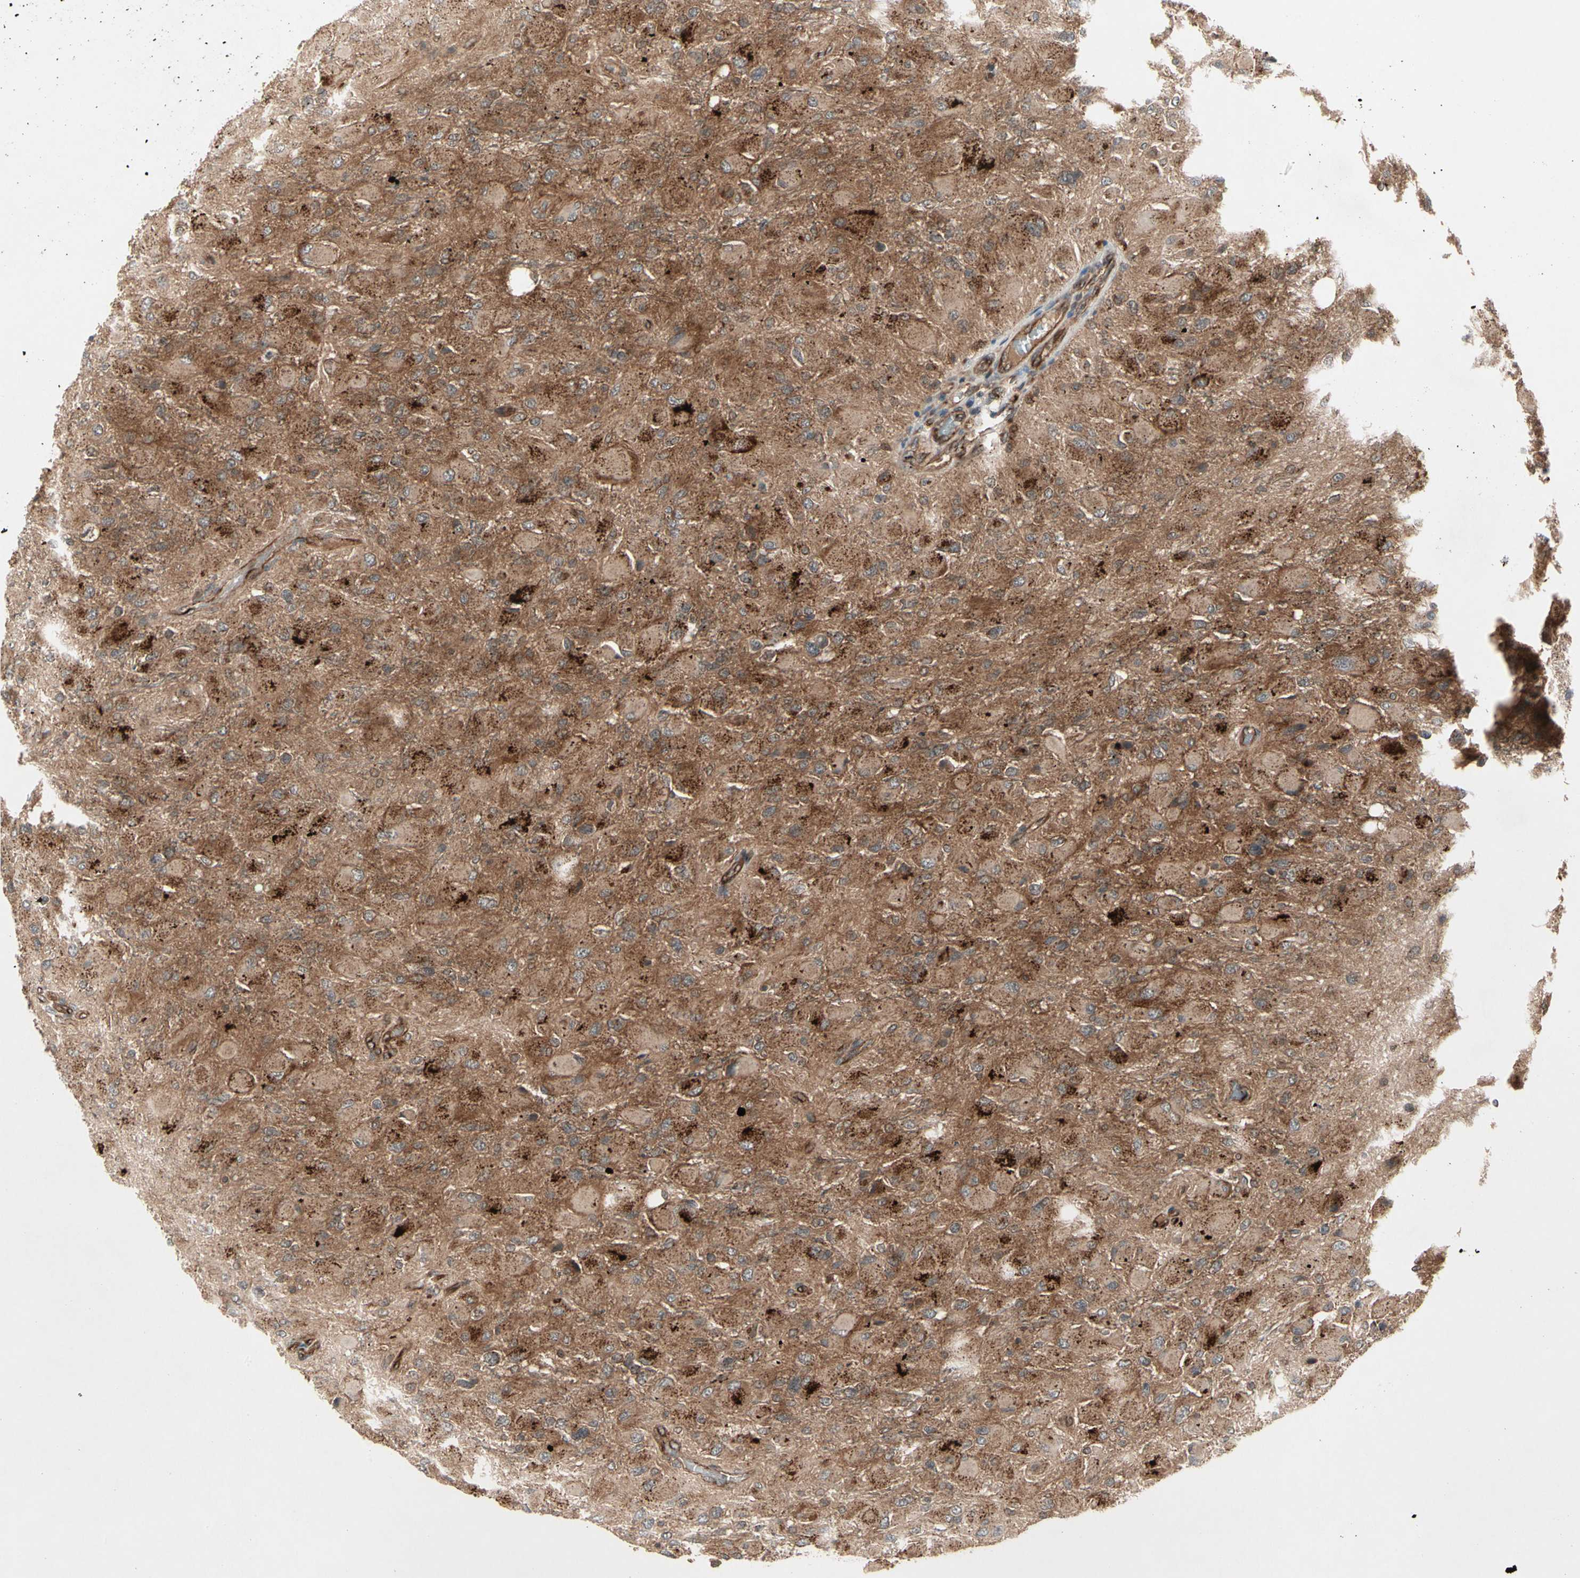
{"staining": {"intensity": "strong", "quantity": "<25%", "location": "cytoplasmic/membranous"}, "tissue": "glioma", "cell_type": "Tumor cells", "image_type": "cancer", "snomed": [{"axis": "morphology", "description": "Glioma, malignant, High grade"}, {"axis": "topography", "description": "Cerebral cortex"}], "caption": "Human high-grade glioma (malignant) stained for a protein (brown) demonstrates strong cytoplasmic/membranous positive expression in about <25% of tumor cells.", "gene": "FLOT1", "patient": {"sex": "female", "age": 36}}